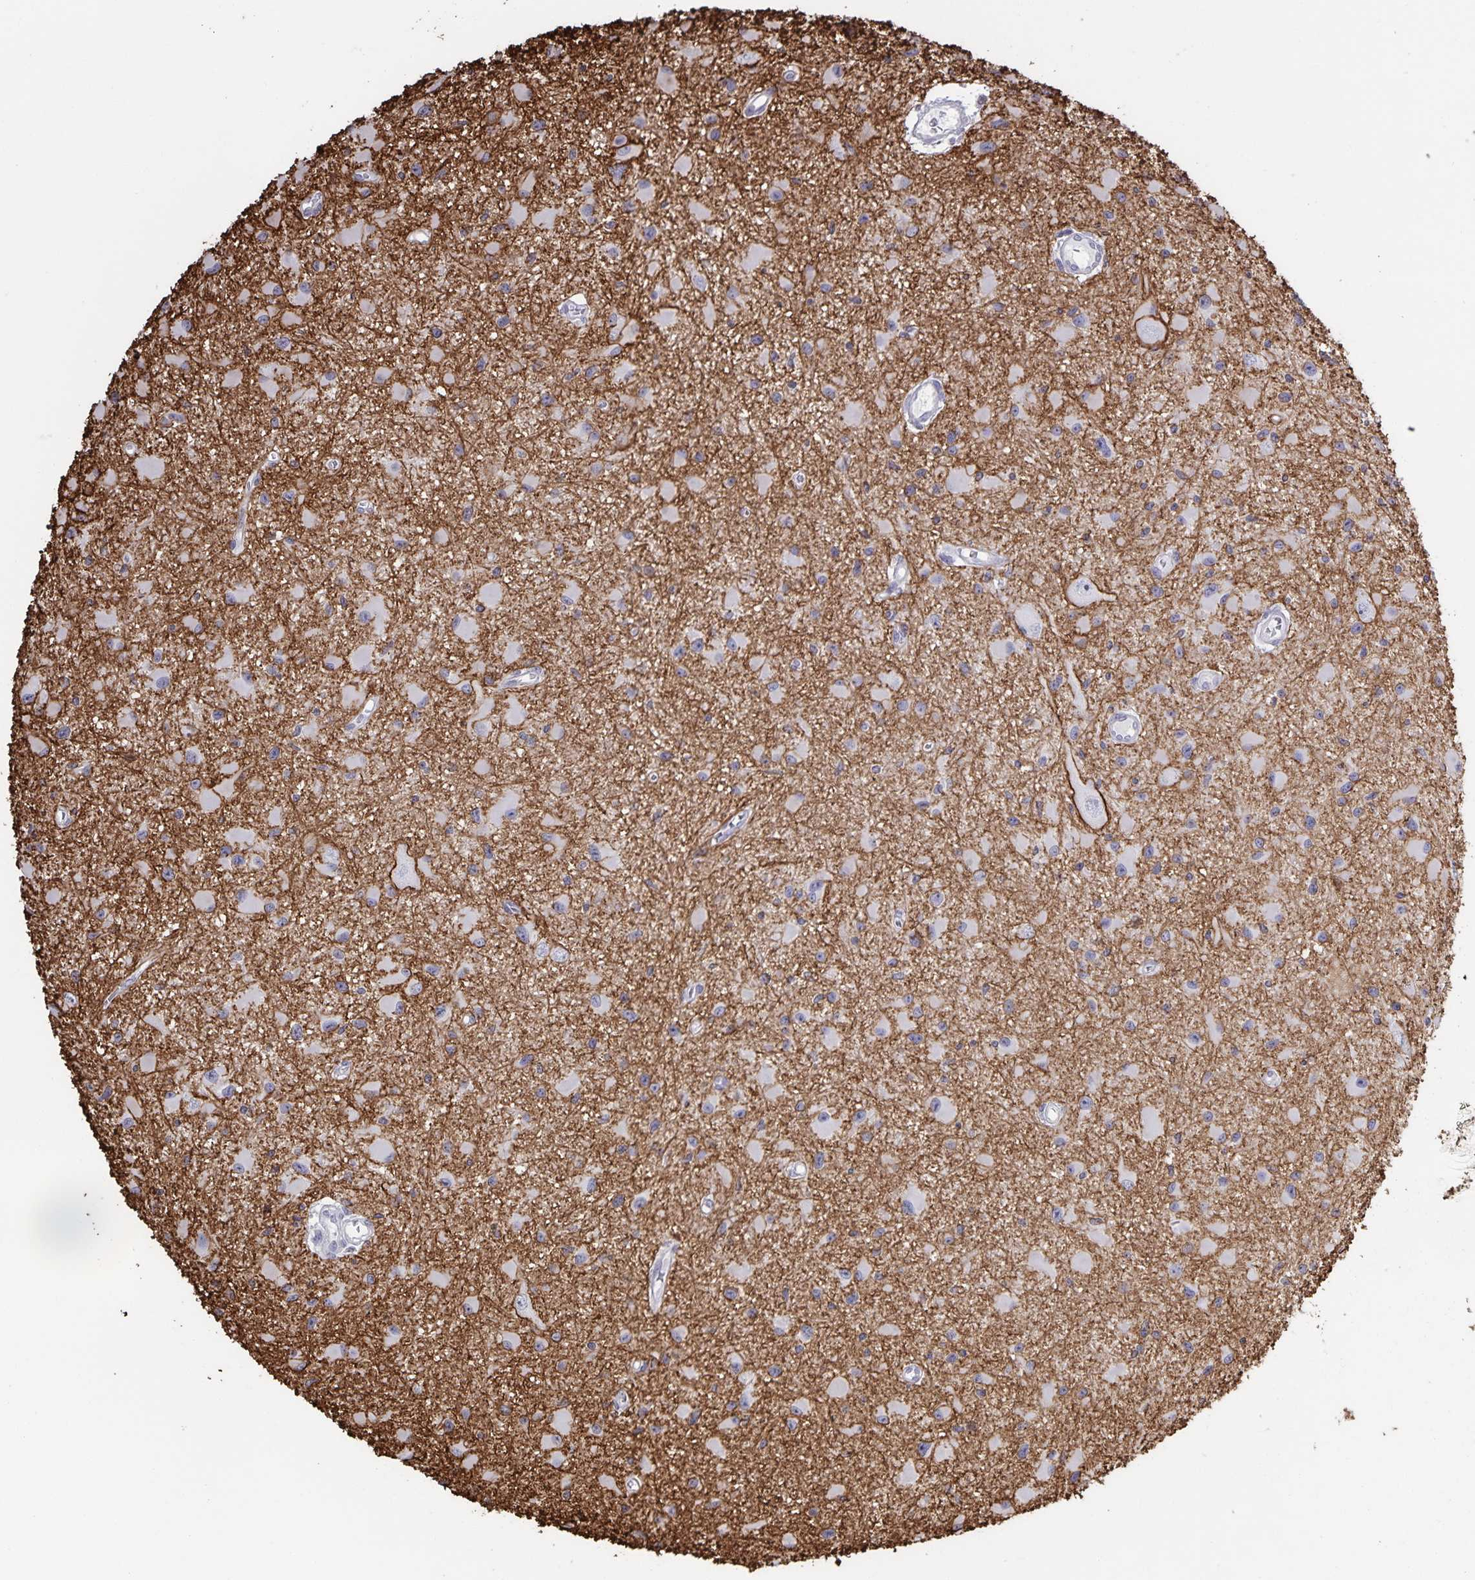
{"staining": {"intensity": "negative", "quantity": "none", "location": "none"}, "tissue": "glioma", "cell_type": "Tumor cells", "image_type": "cancer", "snomed": [{"axis": "morphology", "description": "Glioma, malignant, High grade"}, {"axis": "topography", "description": "Brain"}], "caption": "IHC micrograph of neoplastic tissue: human malignant glioma (high-grade) stained with DAB demonstrates no significant protein expression in tumor cells.", "gene": "AQP4", "patient": {"sex": "male", "age": 54}}